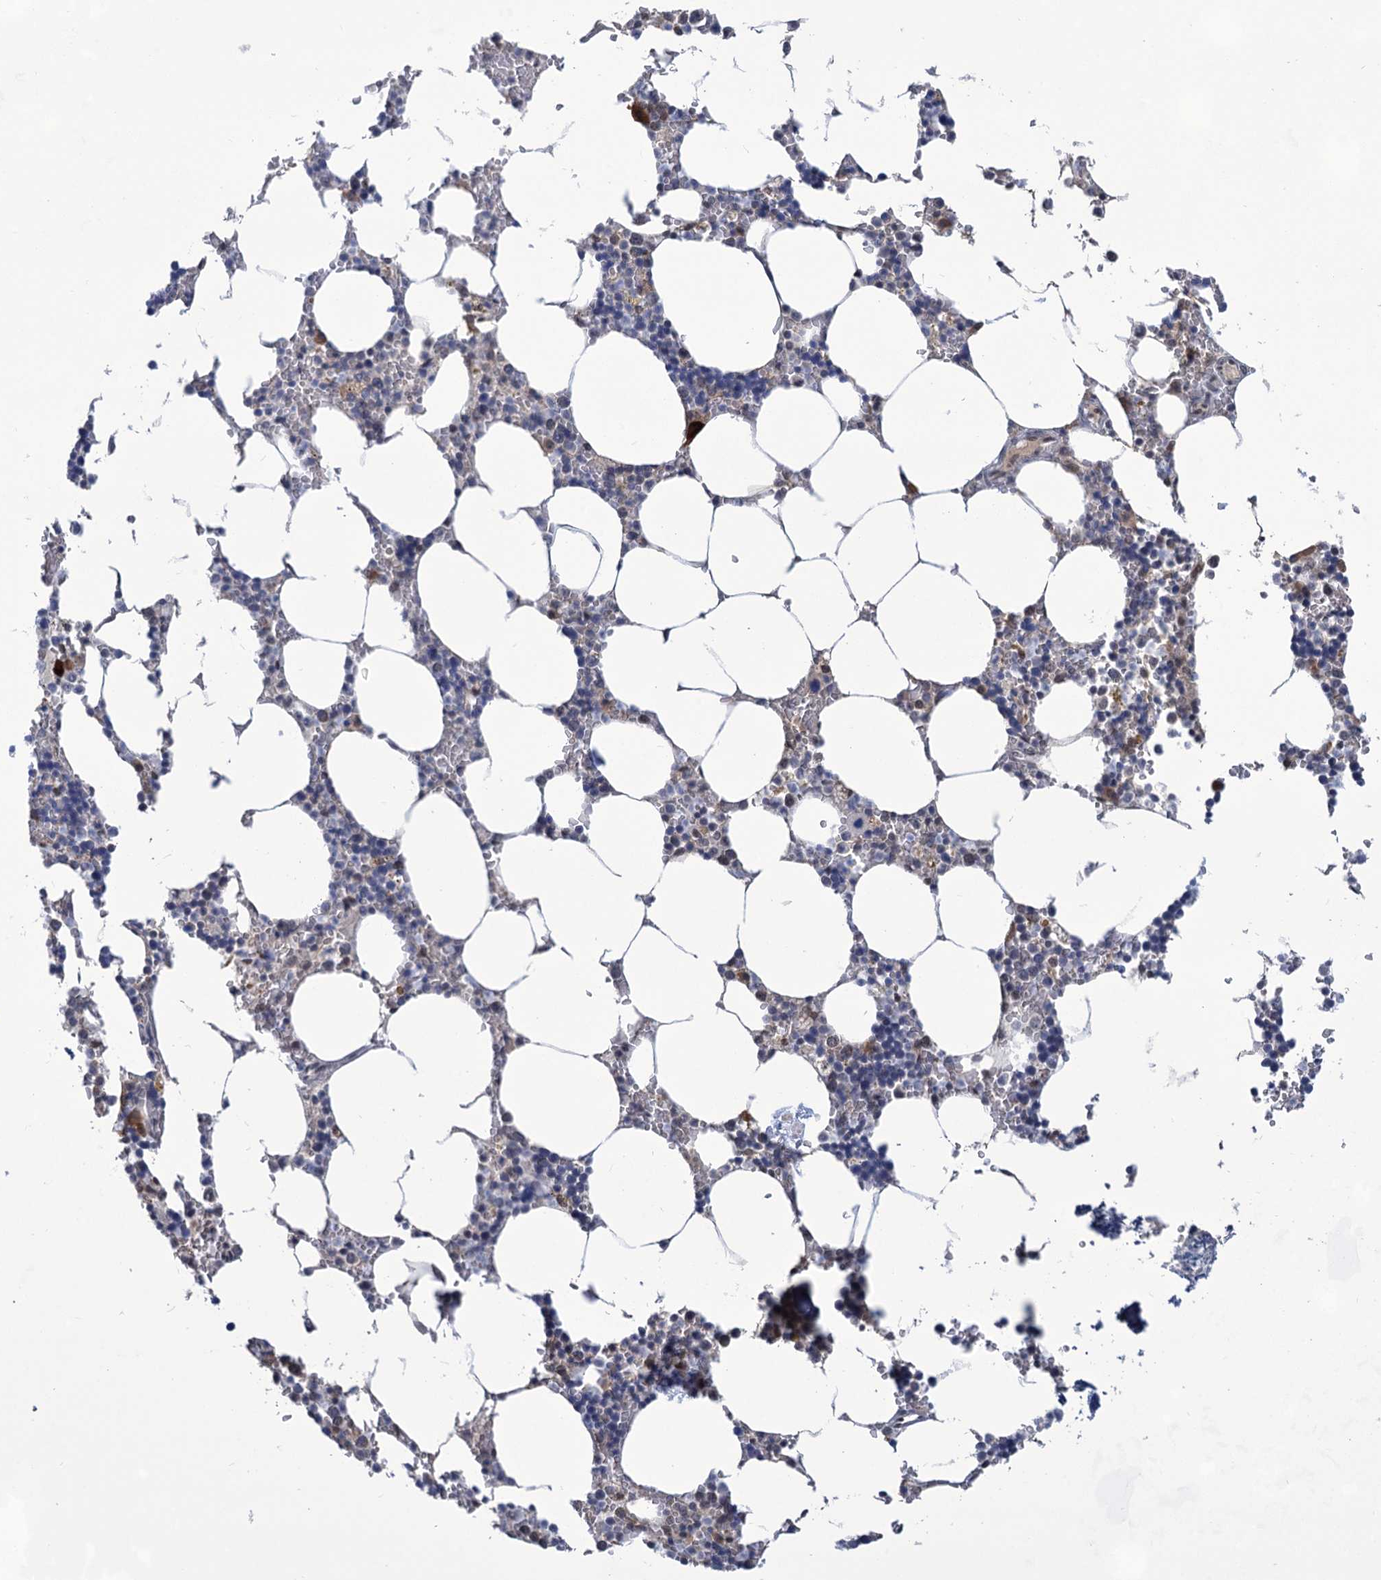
{"staining": {"intensity": "strong", "quantity": "<25%", "location": "cytoplasmic/membranous"}, "tissue": "bone marrow", "cell_type": "Hematopoietic cells", "image_type": "normal", "snomed": [{"axis": "morphology", "description": "Normal tissue, NOS"}, {"axis": "topography", "description": "Bone marrow"}], "caption": "A high-resolution micrograph shows IHC staining of normal bone marrow, which displays strong cytoplasmic/membranous positivity in approximately <25% of hematopoietic cells. The protein of interest is stained brown, and the nuclei are stained in blue (DAB IHC with brightfield microscopy, high magnification).", "gene": "TTC17", "patient": {"sex": "male", "age": 70}}